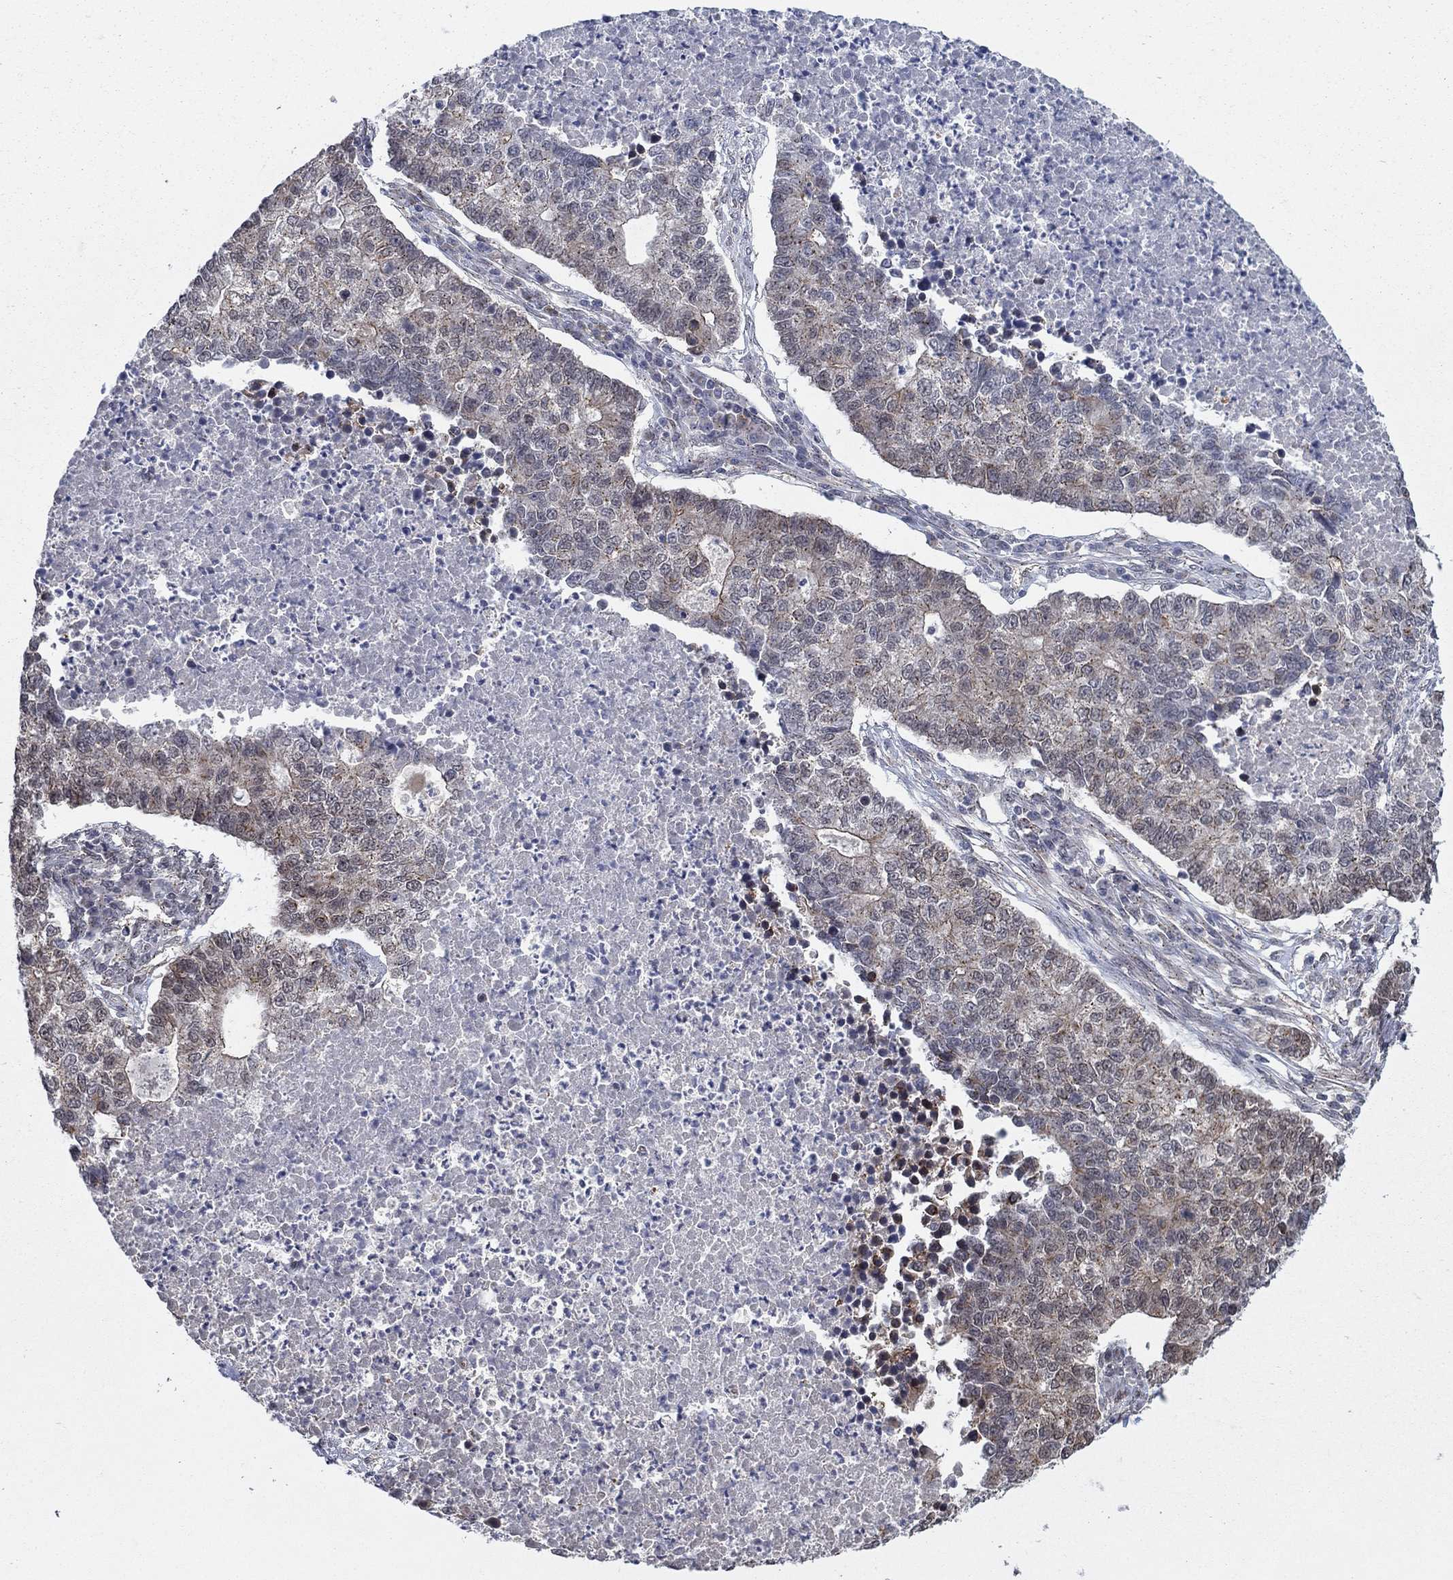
{"staining": {"intensity": "moderate", "quantity": "<25%", "location": "cytoplasmic/membranous"}, "tissue": "lung cancer", "cell_type": "Tumor cells", "image_type": "cancer", "snomed": [{"axis": "morphology", "description": "Adenocarcinoma, NOS"}, {"axis": "topography", "description": "Lung"}], "caption": "Protein staining exhibits moderate cytoplasmic/membranous positivity in about <25% of tumor cells in lung cancer.", "gene": "SH3RF1", "patient": {"sex": "male", "age": 57}}